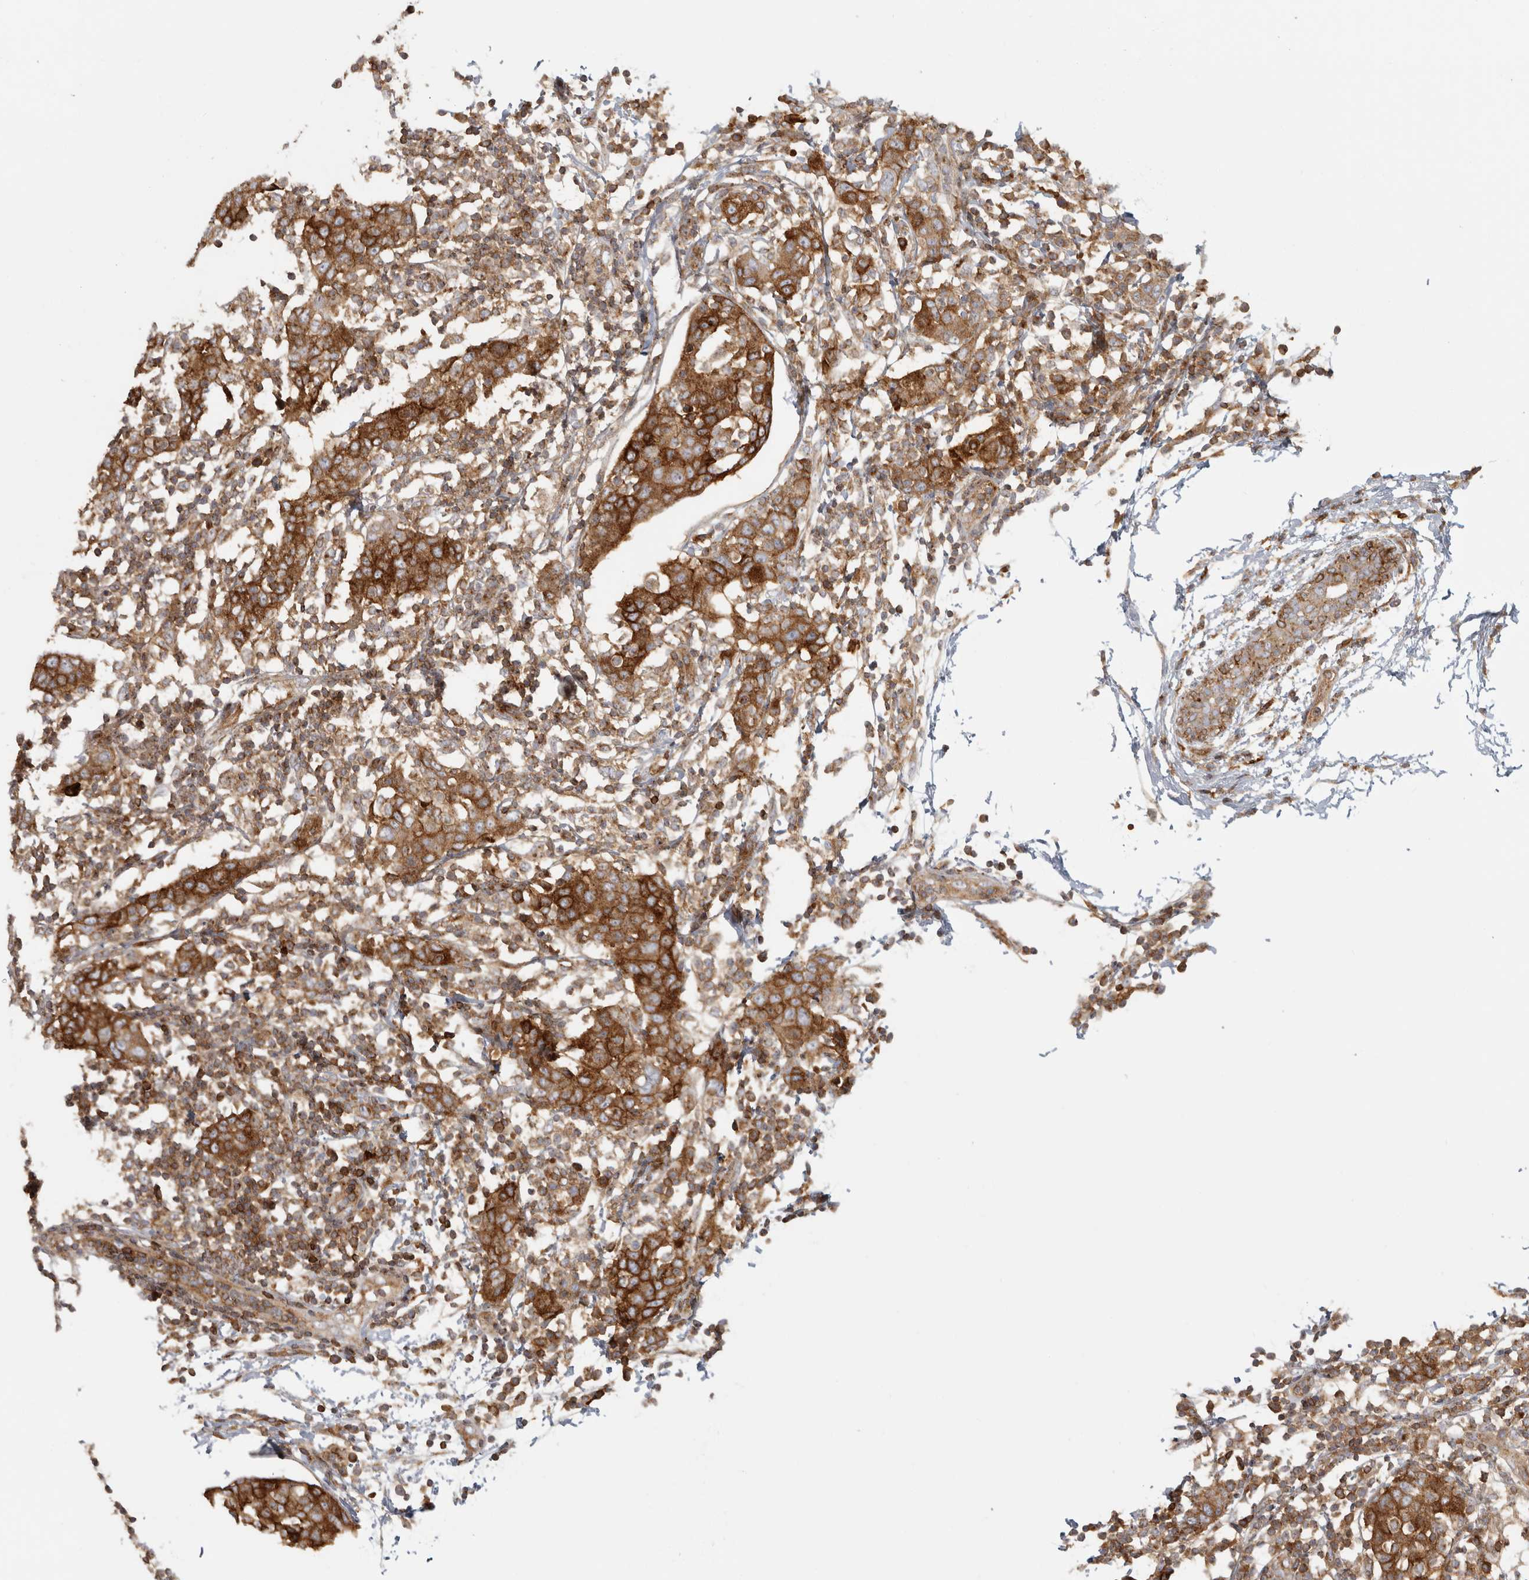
{"staining": {"intensity": "strong", "quantity": ">75%", "location": "cytoplasmic/membranous"}, "tissue": "breast cancer", "cell_type": "Tumor cells", "image_type": "cancer", "snomed": [{"axis": "morphology", "description": "Normal tissue, NOS"}, {"axis": "morphology", "description": "Duct carcinoma"}, {"axis": "topography", "description": "Breast"}], "caption": "Breast cancer (intraductal carcinoma) stained for a protein (brown) demonstrates strong cytoplasmic/membranous positive positivity in about >75% of tumor cells.", "gene": "HLA-E", "patient": {"sex": "female", "age": 37}}